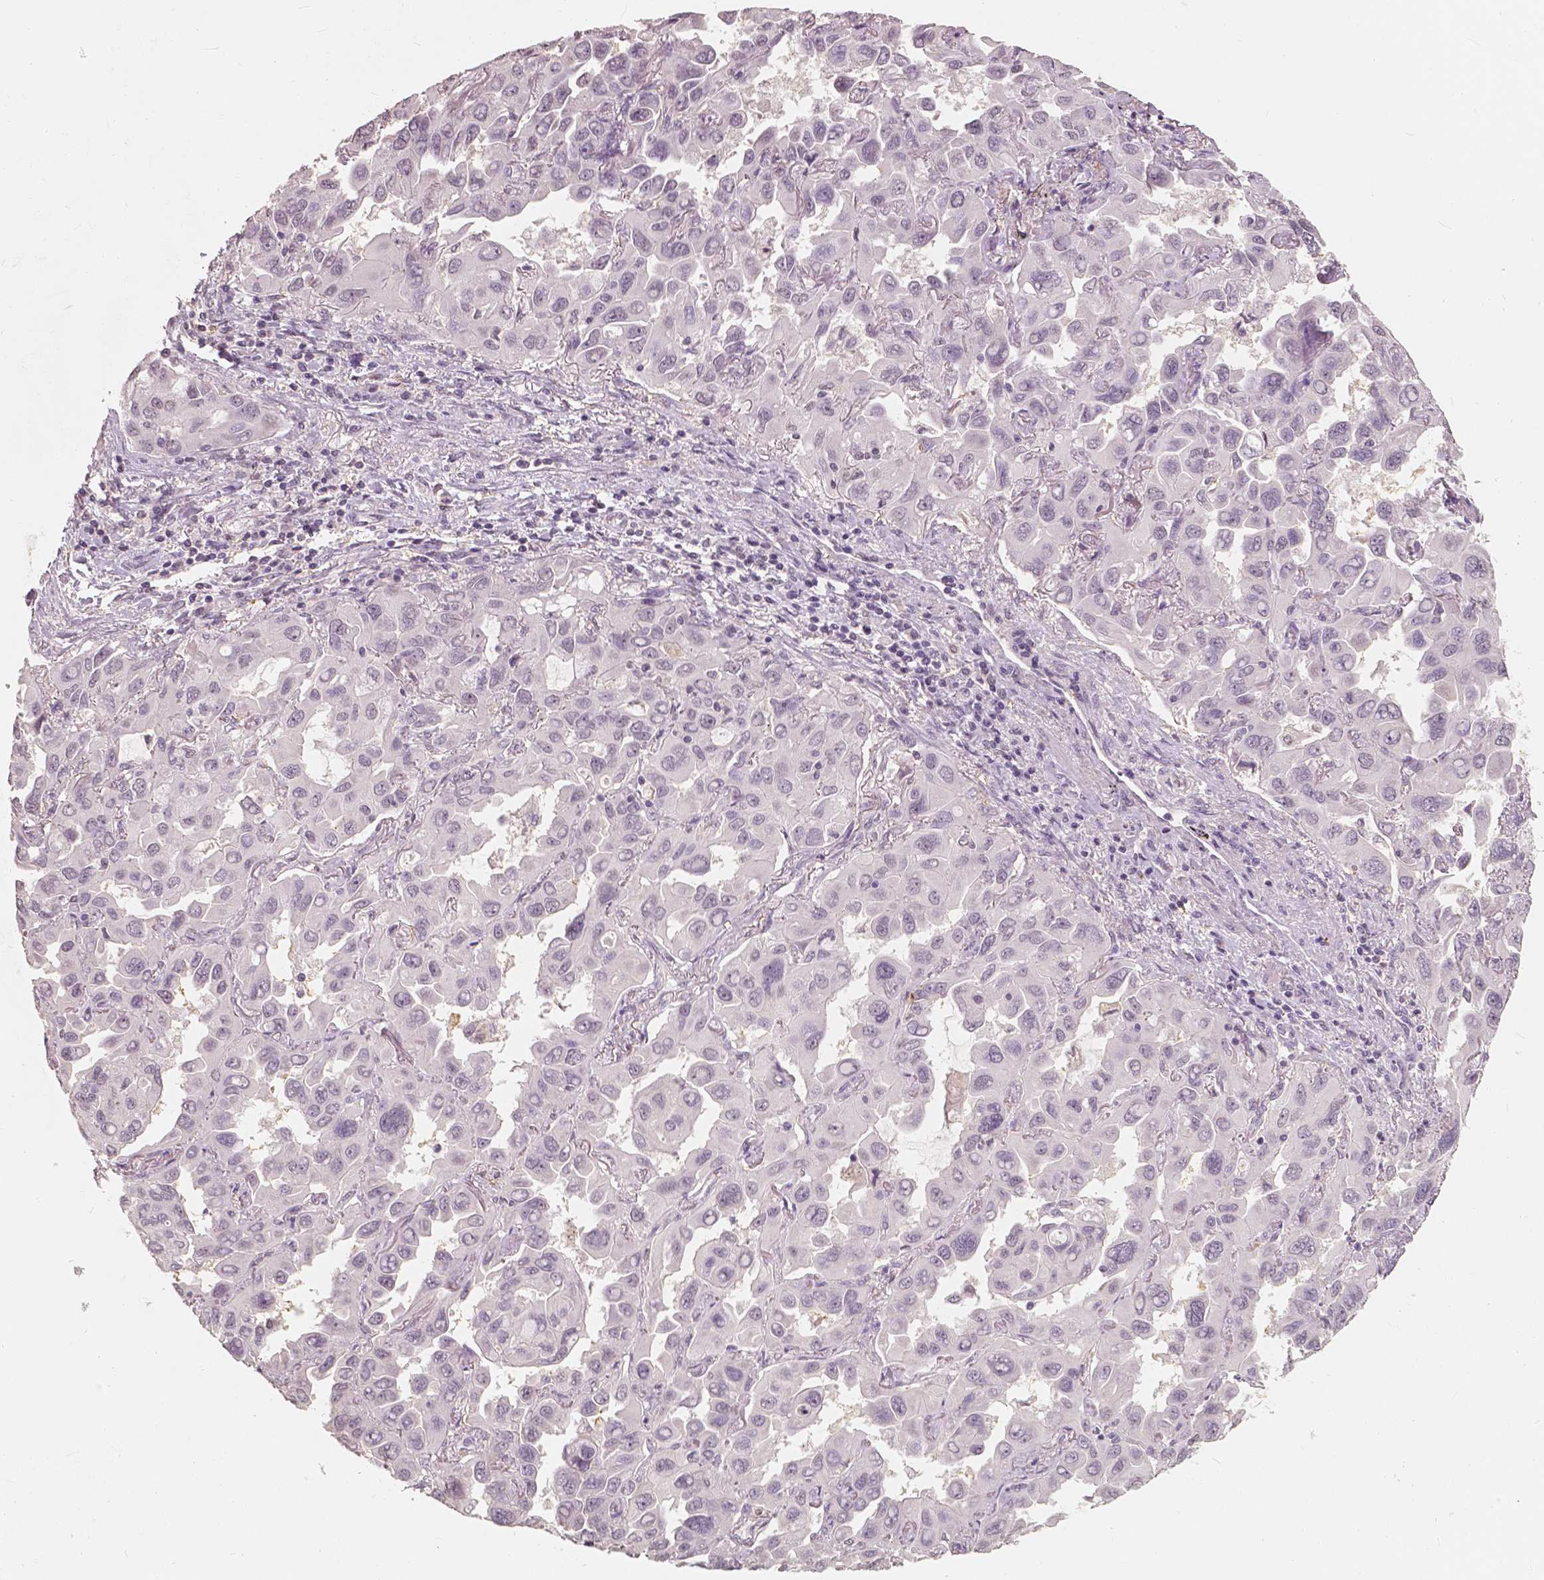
{"staining": {"intensity": "negative", "quantity": "none", "location": "none"}, "tissue": "lung cancer", "cell_type": "Tumor cells", "image_type": "cancer", "snomed": [{"axis": "morphology", "description": "Adenocarcinoma, NOS"}, {"axis": "topography", "description": "Lung"}], "caption": "Tumor cells are negative for brown protein staining in lung cancer (adenocarcinoma). (Brightfield microscopy of DAB immunohistochemistry (IHC) at high magnification).", "gene": "SAT2", "patient": {"sex": "male", "age": 64}}